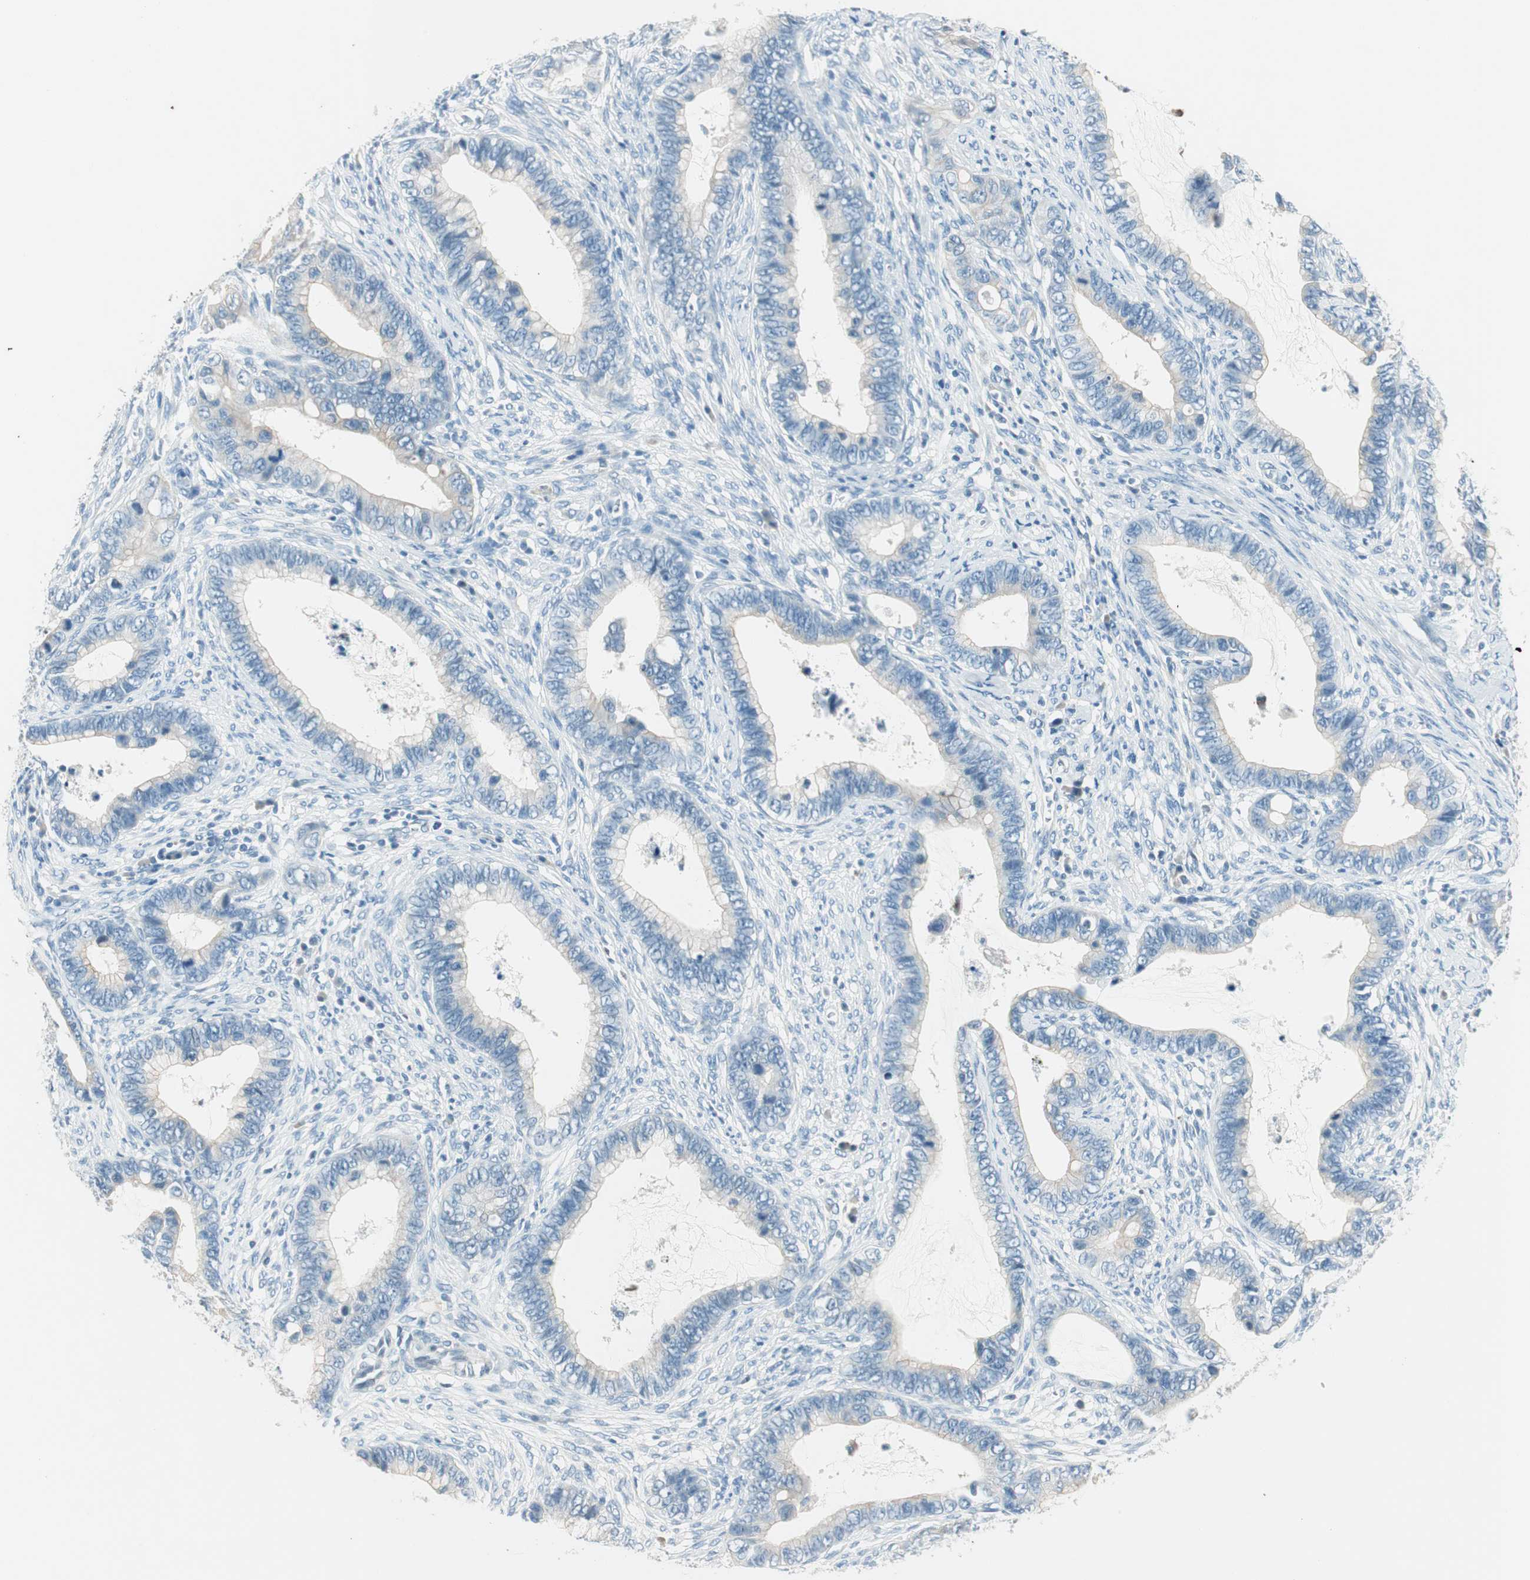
{"staining": {"intensity": "negative", "quantity": "none", "location": "none"}, "tissue": "cervical cancer", "cell_type": "Tumor cells", "image_type": "cancer", "snomed": [{"axis": "morphology", "description": "Adenocarcinoma, NOS"}, {"axis": "topography", "description": "Cervix"}], "caption": "A micrograph of cervical adenocarcinoma stained for a protein demonstrates no brown staining in tumor cells.", "gene": "GNAO1", "patient": {"sex": "female", "age": 44}}